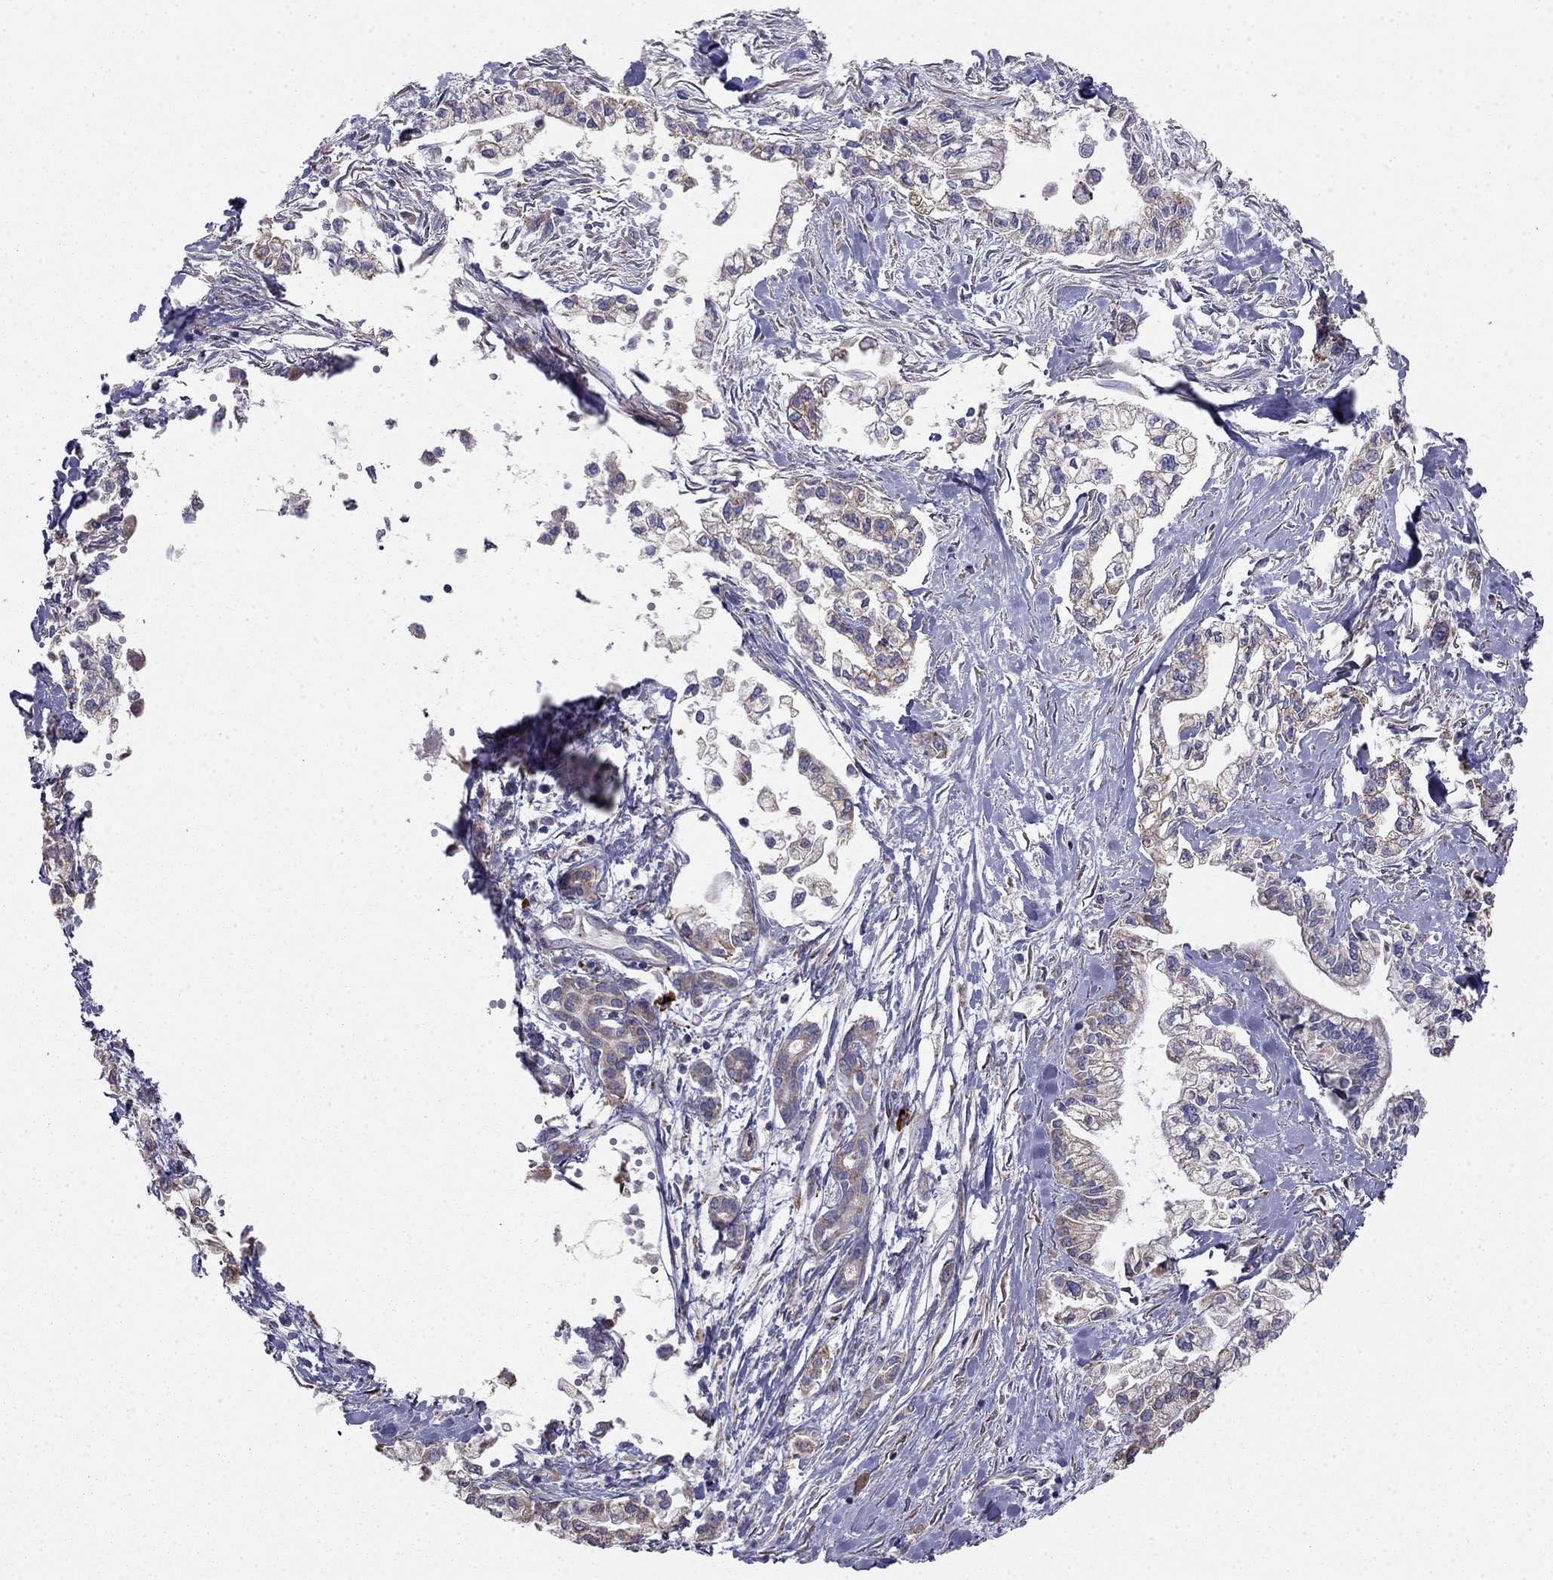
{"staining": {"intensity": "moderate", "quantity": ">75%", "location": "cytoplasmic/membranous"}, "tissue": "pancreatic cancer", "cell_type": "Tumor cells", "image_type": "cancer", "snomed": [{"axis": "morphology", "description": "Adenocarcinoma, NOS"}, {"axis": "topography", "description": "Pancreas"}], "caption": "Brown immunohistochemical staining in human adenocarcinoma (pancreatic) exhibits moderate cytoplasmic/membranous expression in about >75% of tumor cells. (Stains: DAB (3,3'-diaminobenzidine) in brown, nuclei in blue, Microscopy: brightfield microscopy at high magnification).", "gene": "LONRF2", "patient": {"sex": "male", "age": 54}}